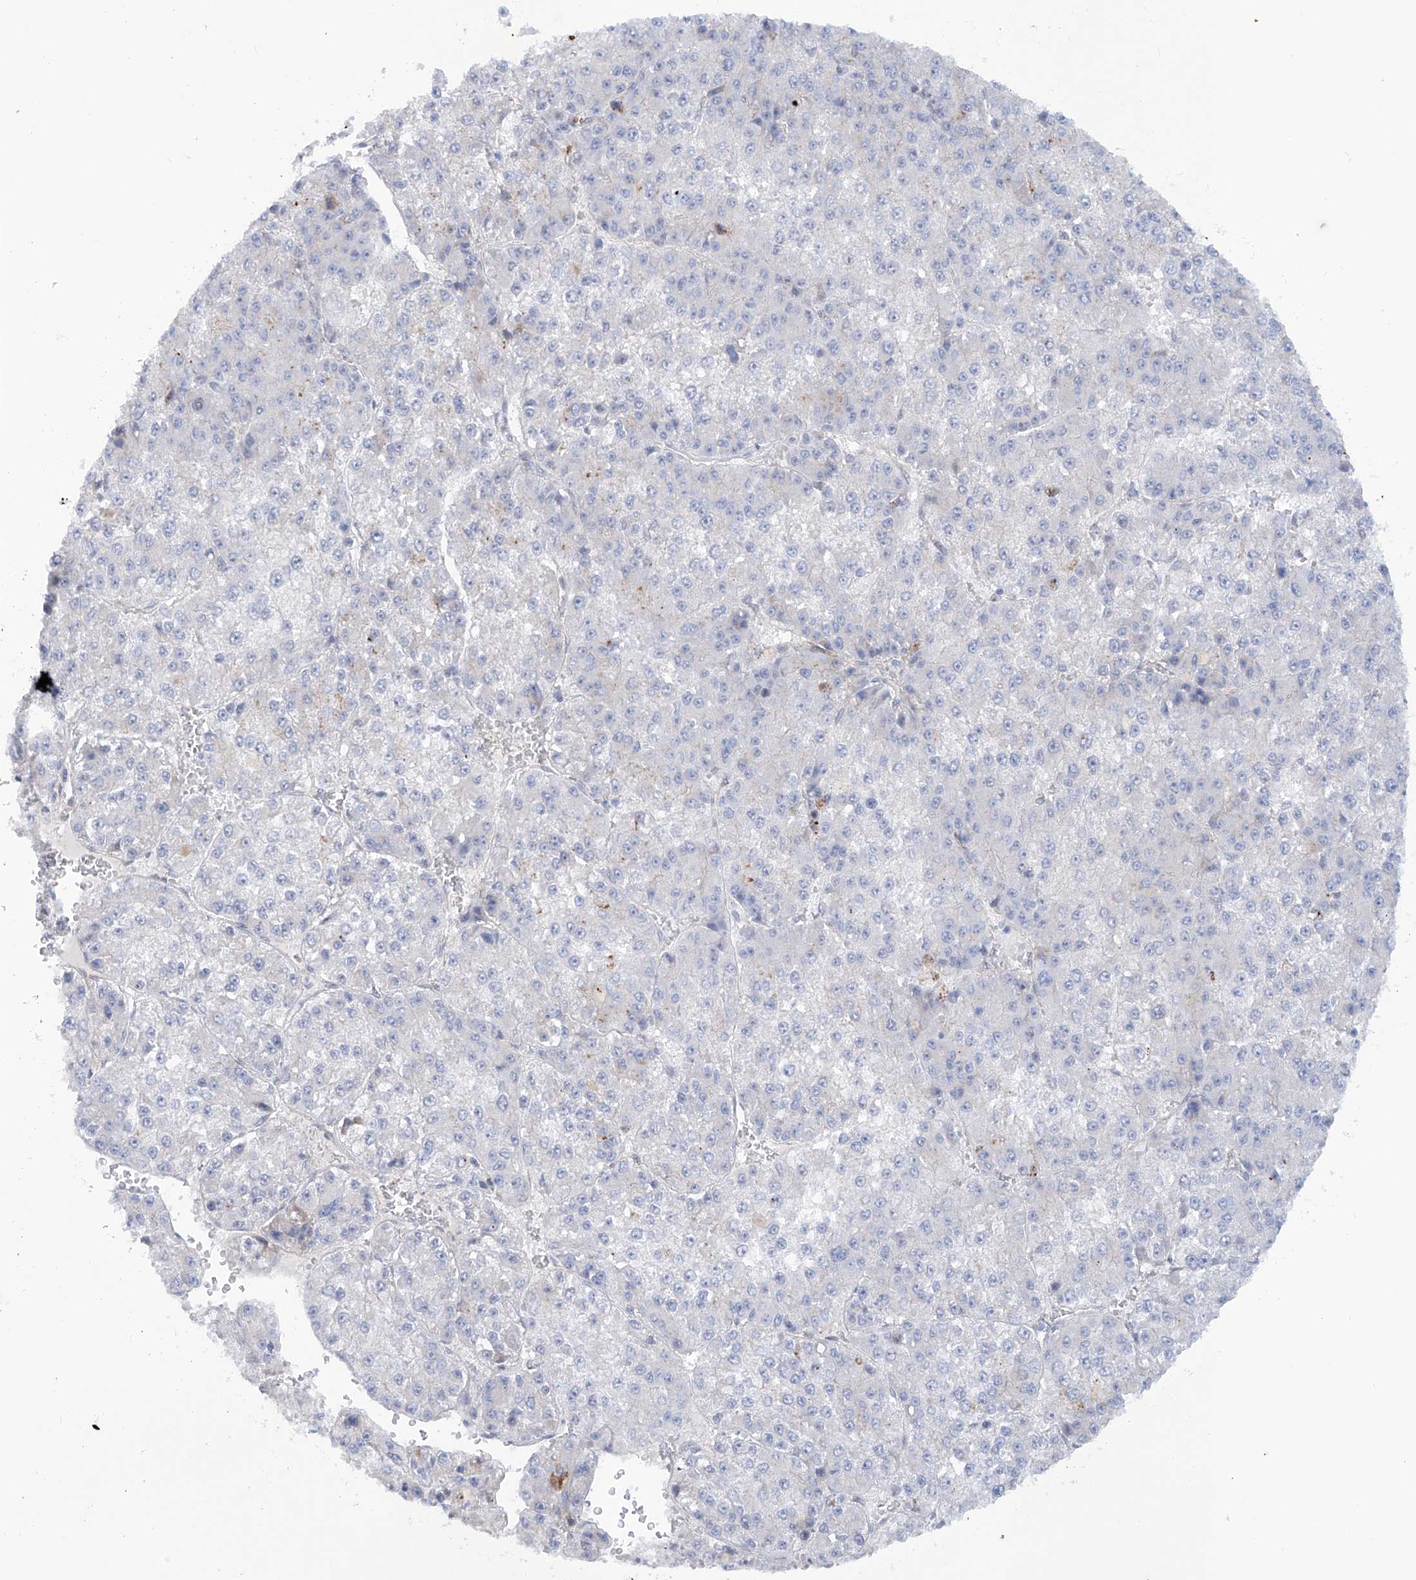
{"staining": {"intensity": "negative", "quantity": "none", "location": "none"}, "tissue": "liver cancer", "cell_type": "Tumor cells", "image_type": "cancer", "snomed": [{"axis": "morphology", "description": "Carcinoma, Hepatocellular, NOS"}, {"axis": "topography", "description": "Liver"}], "caption": "Immunohistochemistry (IHC) photomicrograph of liver hepatocellular carcinoma stained for a protein (brown), which reveals no positivity in tumor cells.", "gene": "ZNF490", "patient": {"sex": "female", "age": 73}}